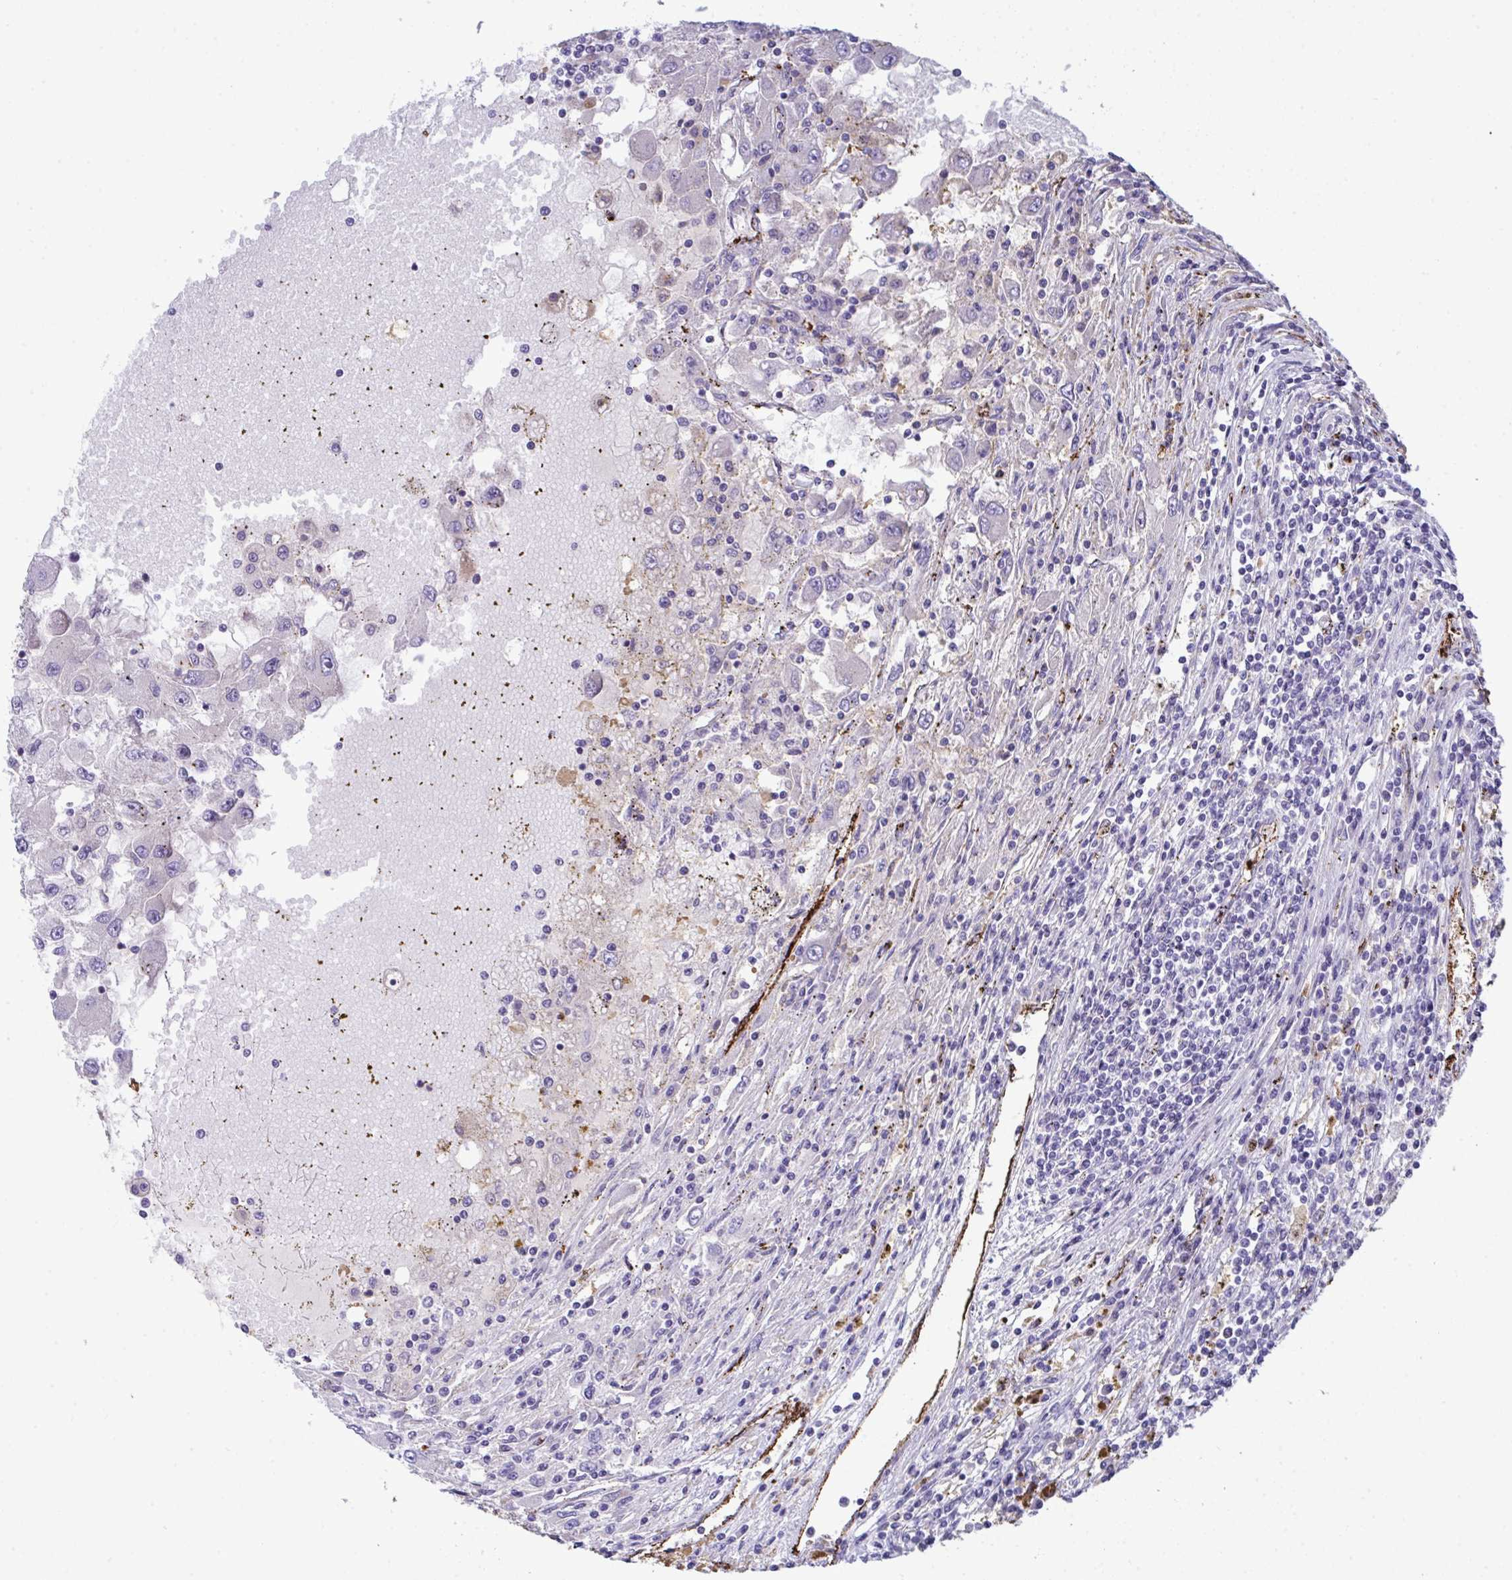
{"staining": {"intensity": "negative", "quantity": "none", "location": "none"}, "tissue": "renal cancer", "cell_type": "Tumor cells", "image_type": "cancer", "snomed": [{"axis": "morphology", "description": "Adenocarcinoma, NOS"}, {"axis": "topography", "description": "Kidney"}], "caption": "There is no significant staining in tumor cells of adenocarcinoma (renal).", "gene": "TOR1AIP2", "patient": {"sex": "female", "age": 67}}